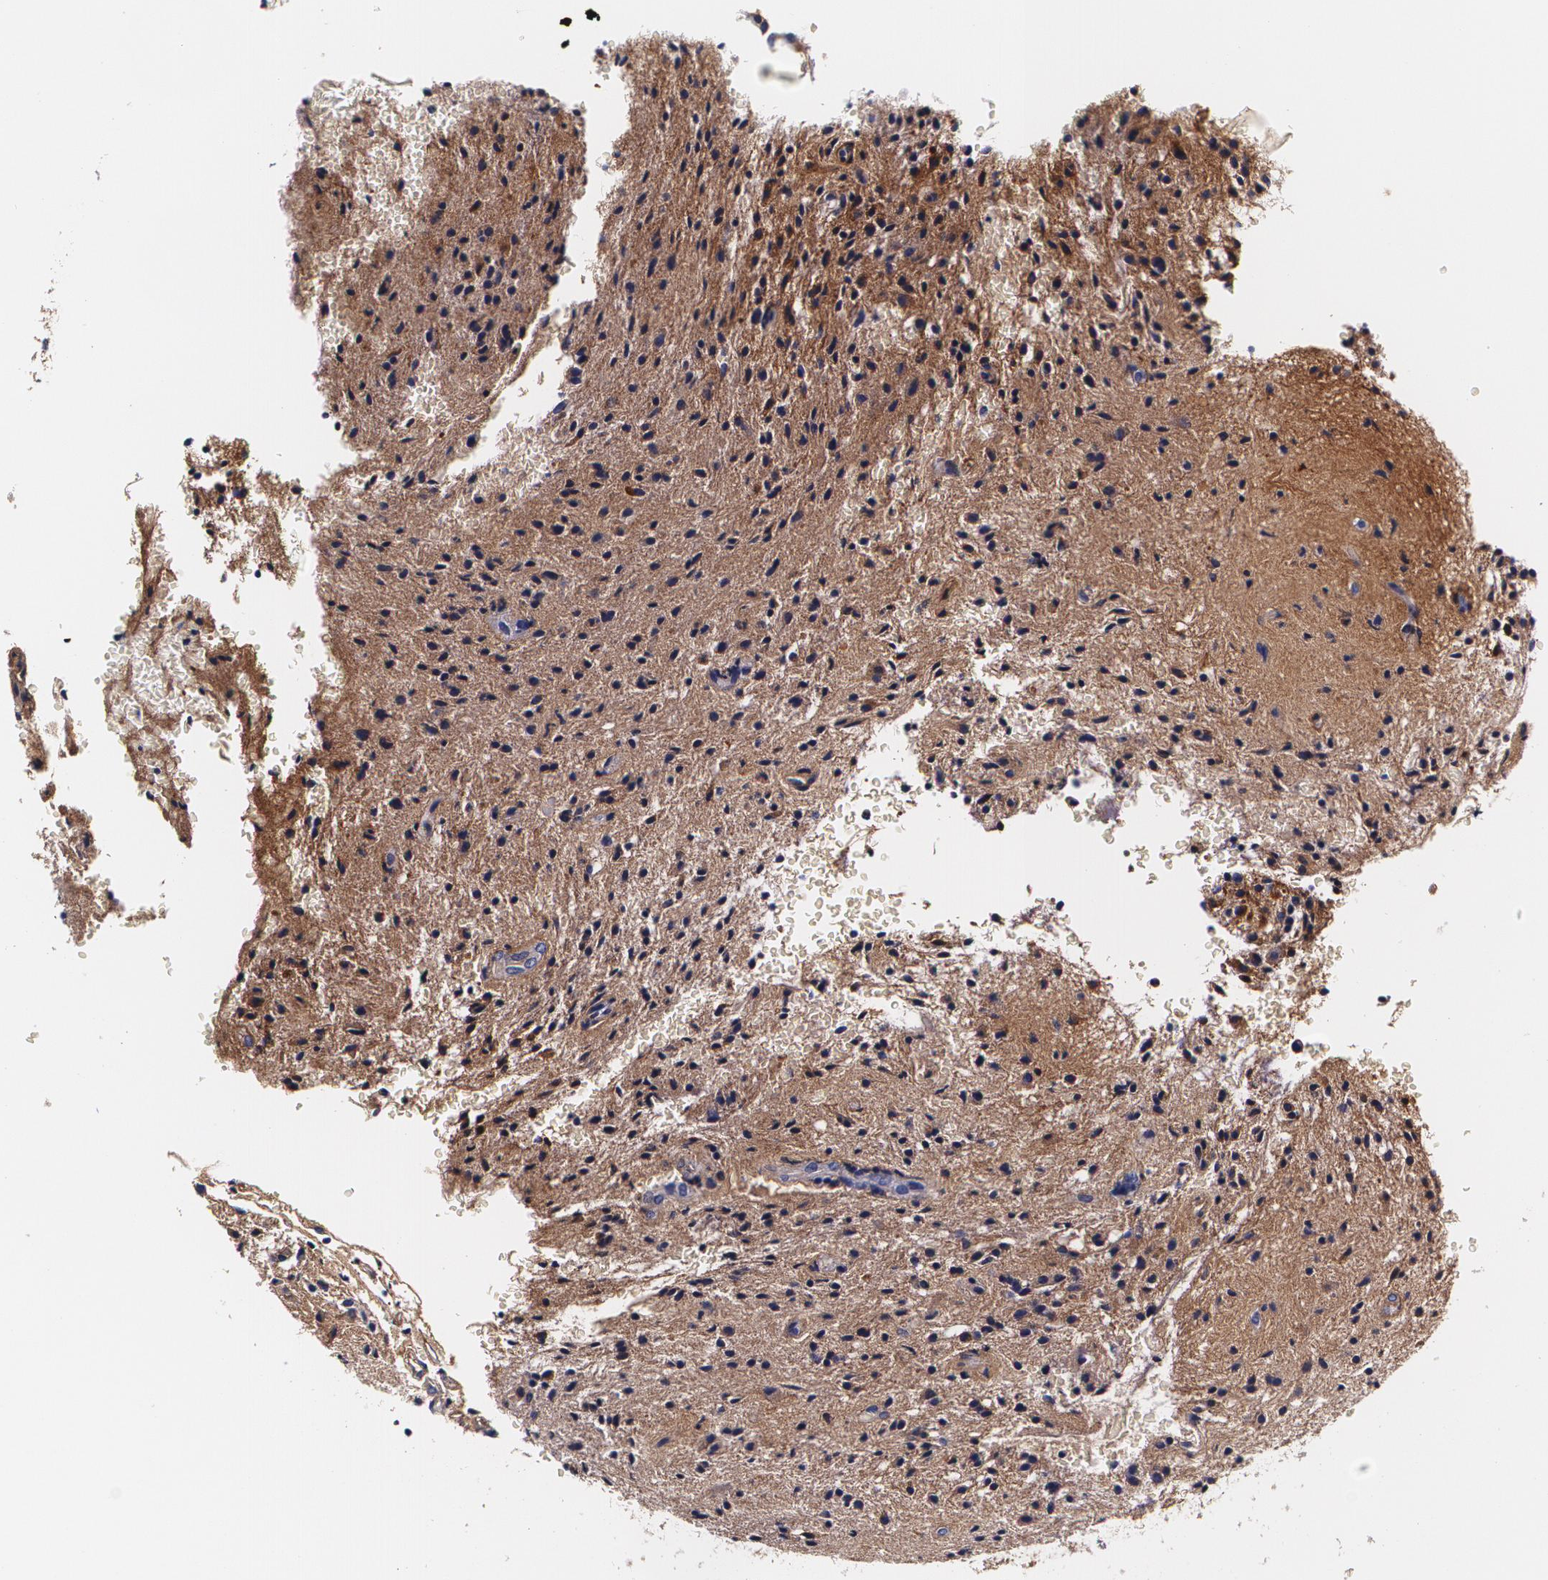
{"staining": {"intensity": "negative", "quantity": "none", "location": "none"}, "tissue": "glioma", "cell_type": "Tumor cells", "image_type": "cancer", "snomed": [{"axis": "morphology", "description": "Glioma, malignant, NOS"}, {"axis": "topography", "description": "Cerebellum"}], "caption": "Immunohistochemistry micrograph of human glioma stained for a protein (brown), which reveals no staining in tumor cells.", "gene": "TTR", "patient": {"sex": "female", "age": 10}}